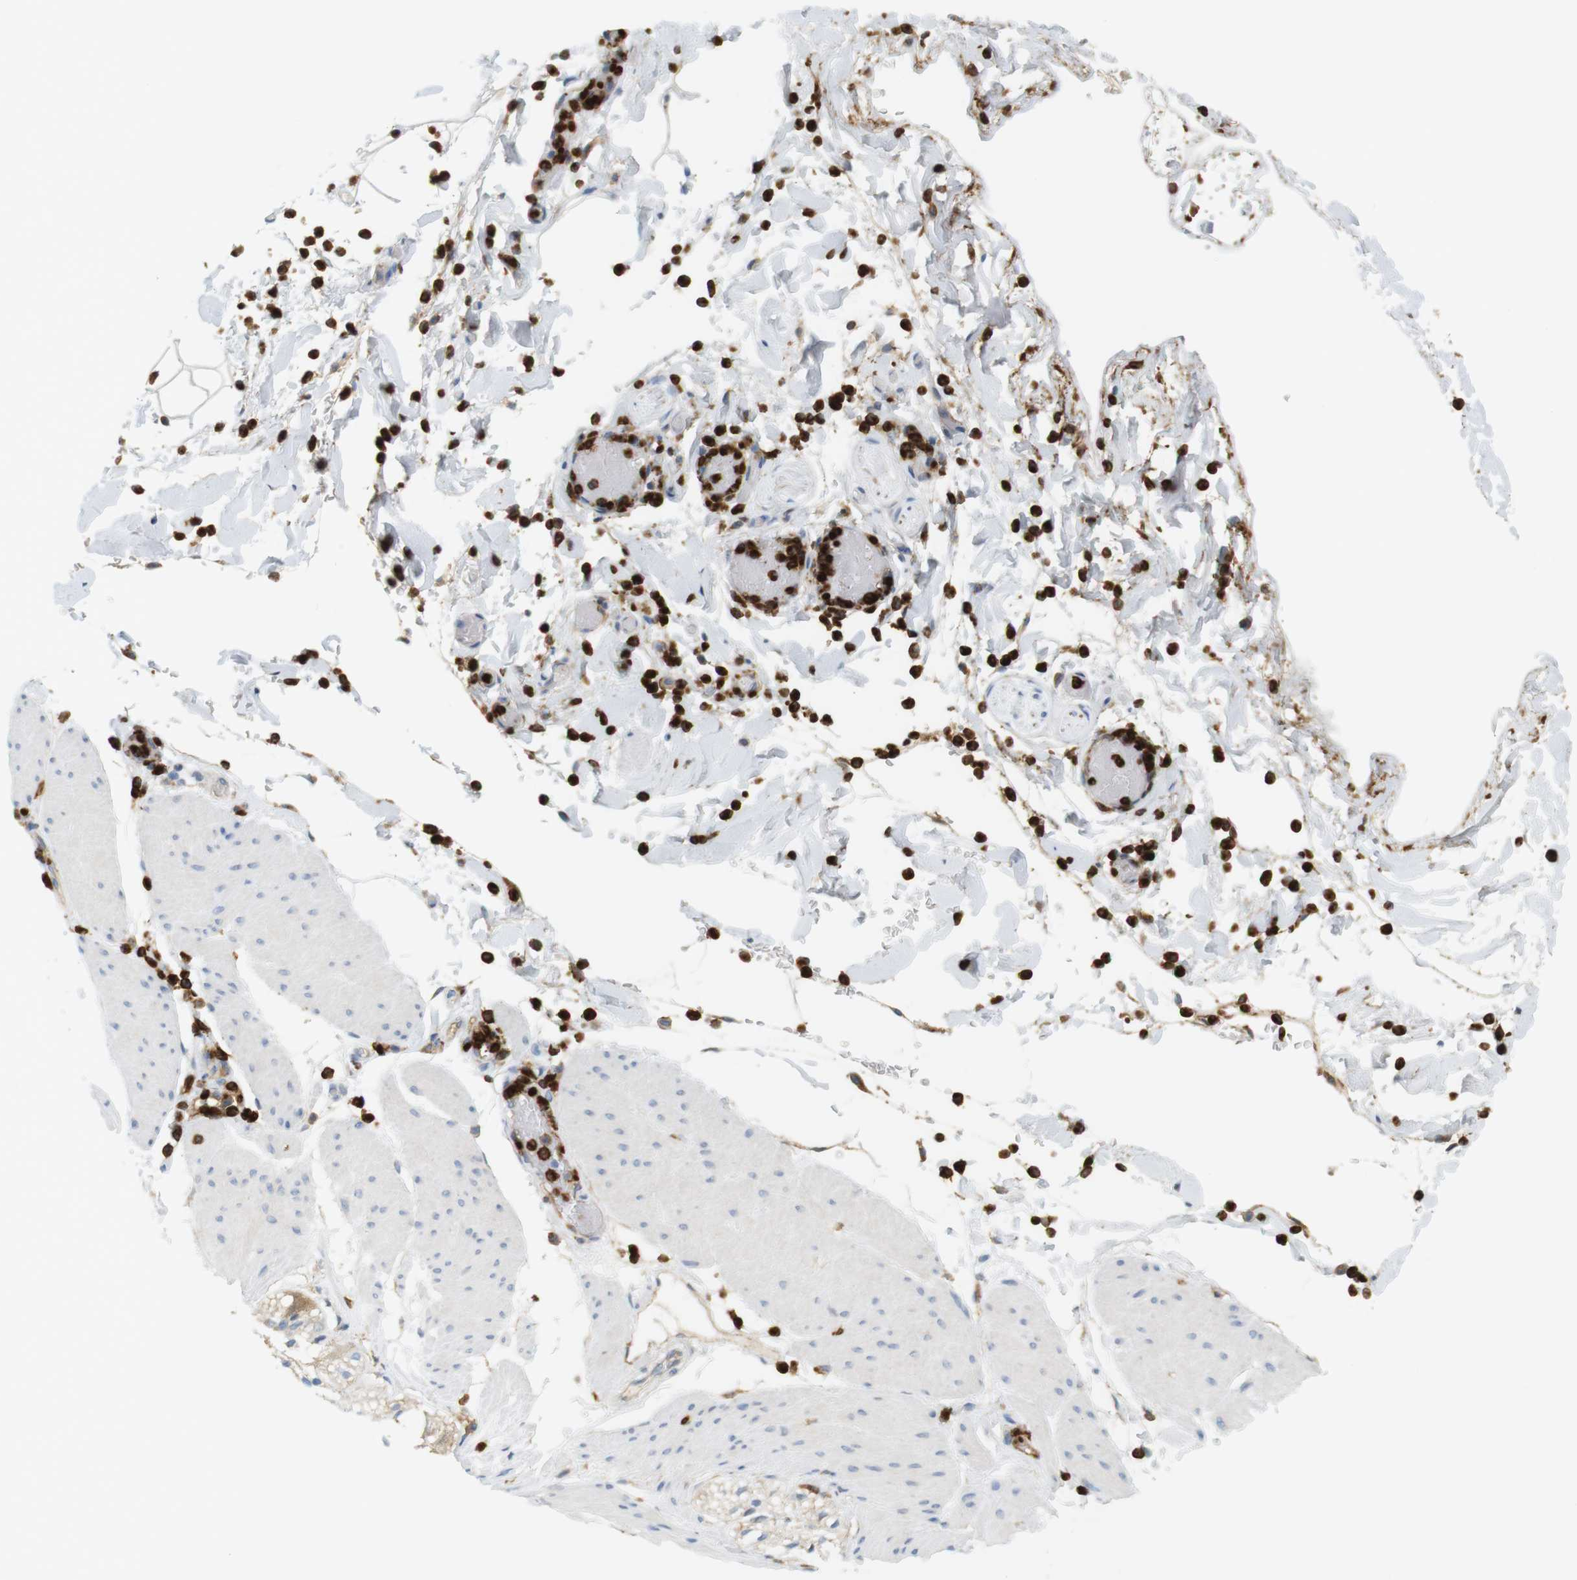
{"staining": {"intensity": "negative", "quantity": "none", "location": "none"}, "tissue": "smooth muscle", "cell_type": "Smooth muscle cells", "image_type": "normal", "snomed": [{"axis": "morphology", "description": "Normal tissue, NOS"}, {"axis": "topography", "description": "Smooth muscle"}, {"axis": "topography", "description": "Colon"}], "caption": "The histopathology image displays no staining of smooth muscle cells in benign smooth muscle. Brightfield microscopy of IHC stained with DAB (brown) and hematoxylin (blue), captured at high magnification.", "gene": "SIRPA", "patient": {"sex": "male", "age": 67}}